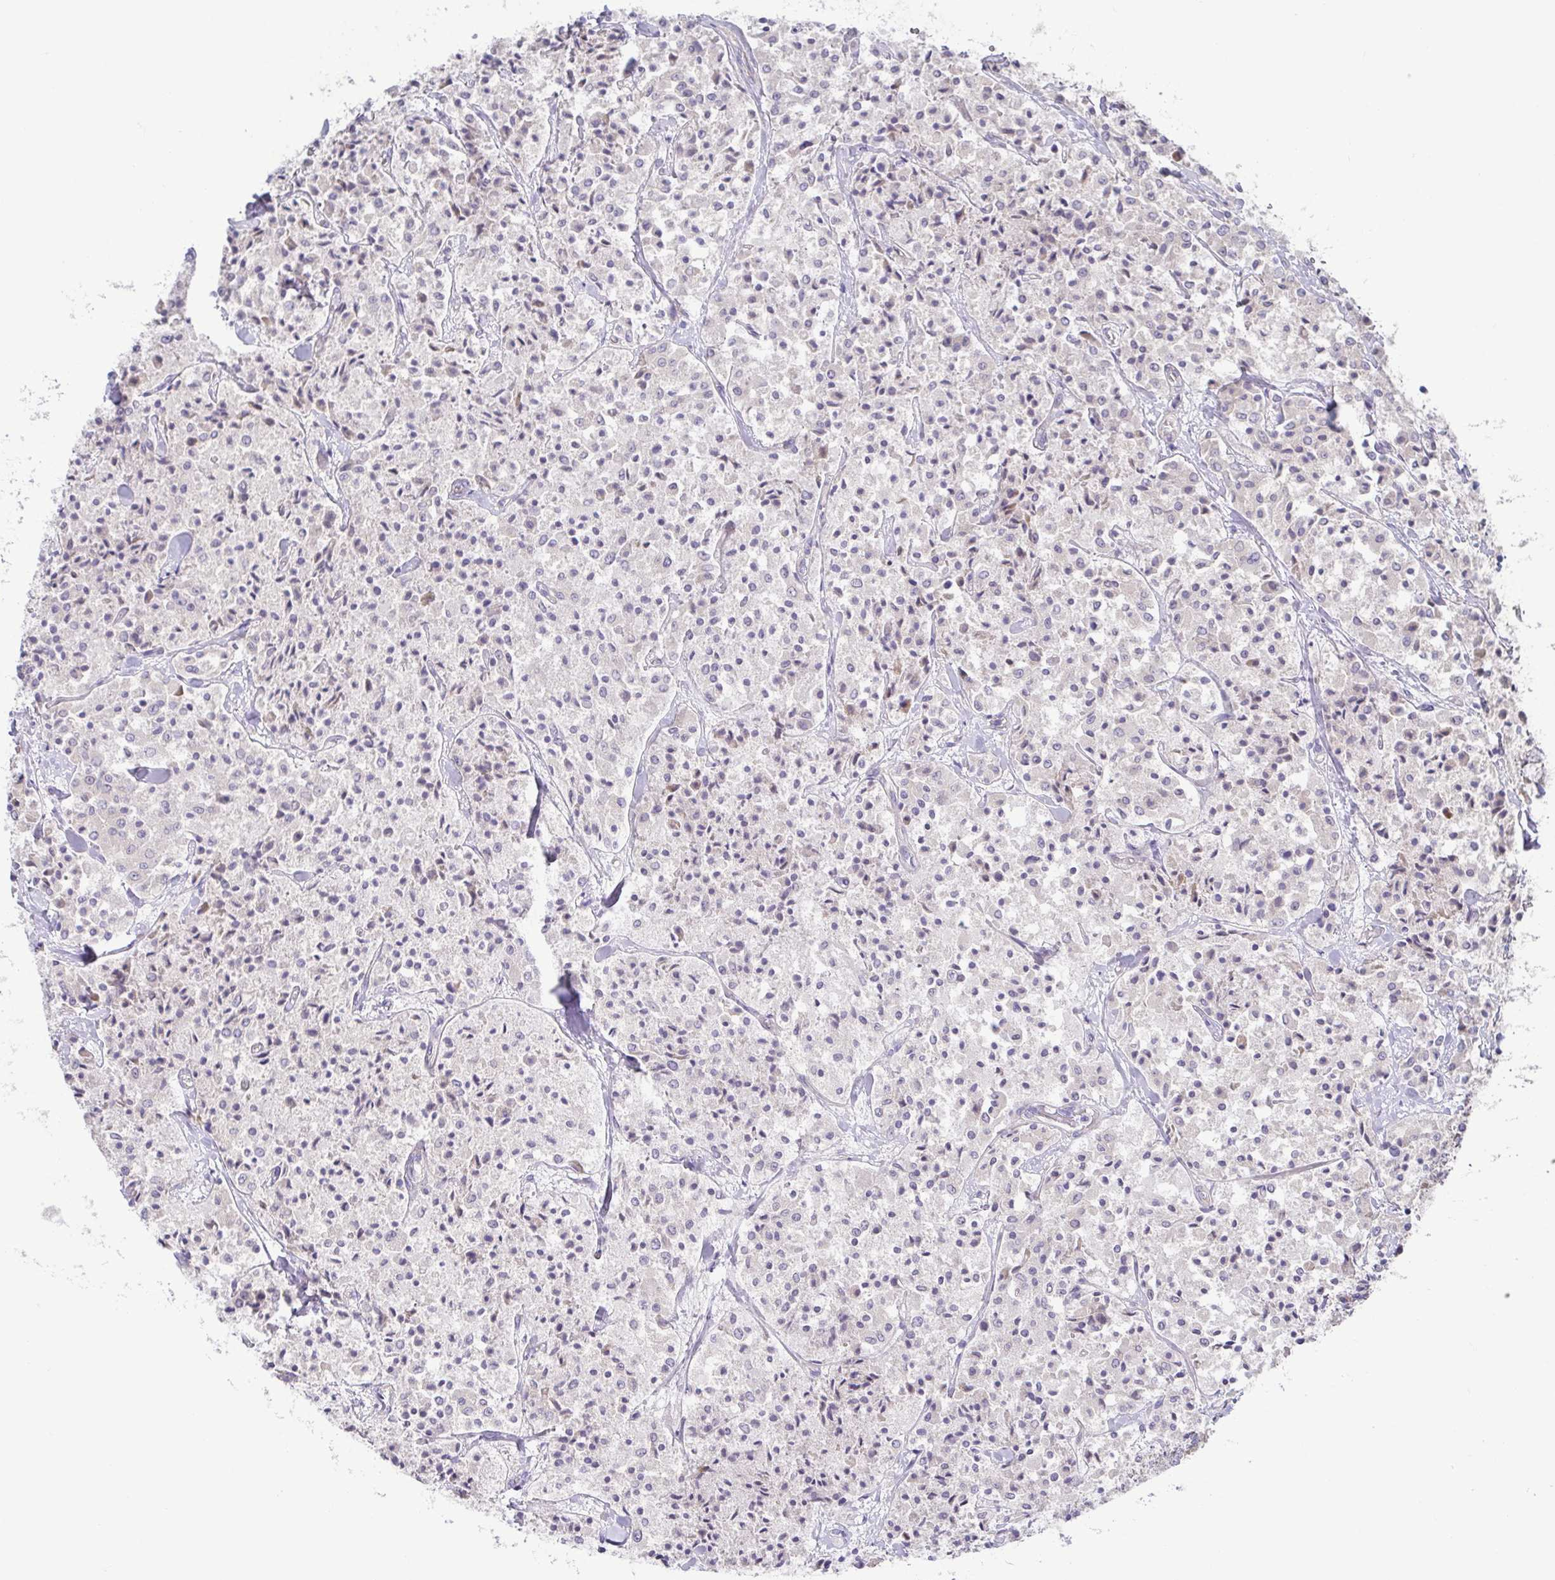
{"staining": {"intensity": "negative", "quantity": "none", "location": "none"}, "tissue": "carcinoid", "cell_type": "Tumor cells", "image_type": "cancer", "snomed": [{"axis": "morphology", "description": "Carcinoid, malignant, NOS"}, {"axis": "topography", "description": "Lung"}], "caption": "Immunohistochemistry (IHC) of carcinoid reveals no staining in tumor cells.", "gene": "LMF2", "patient": {"sex": "male", "age": 71}}